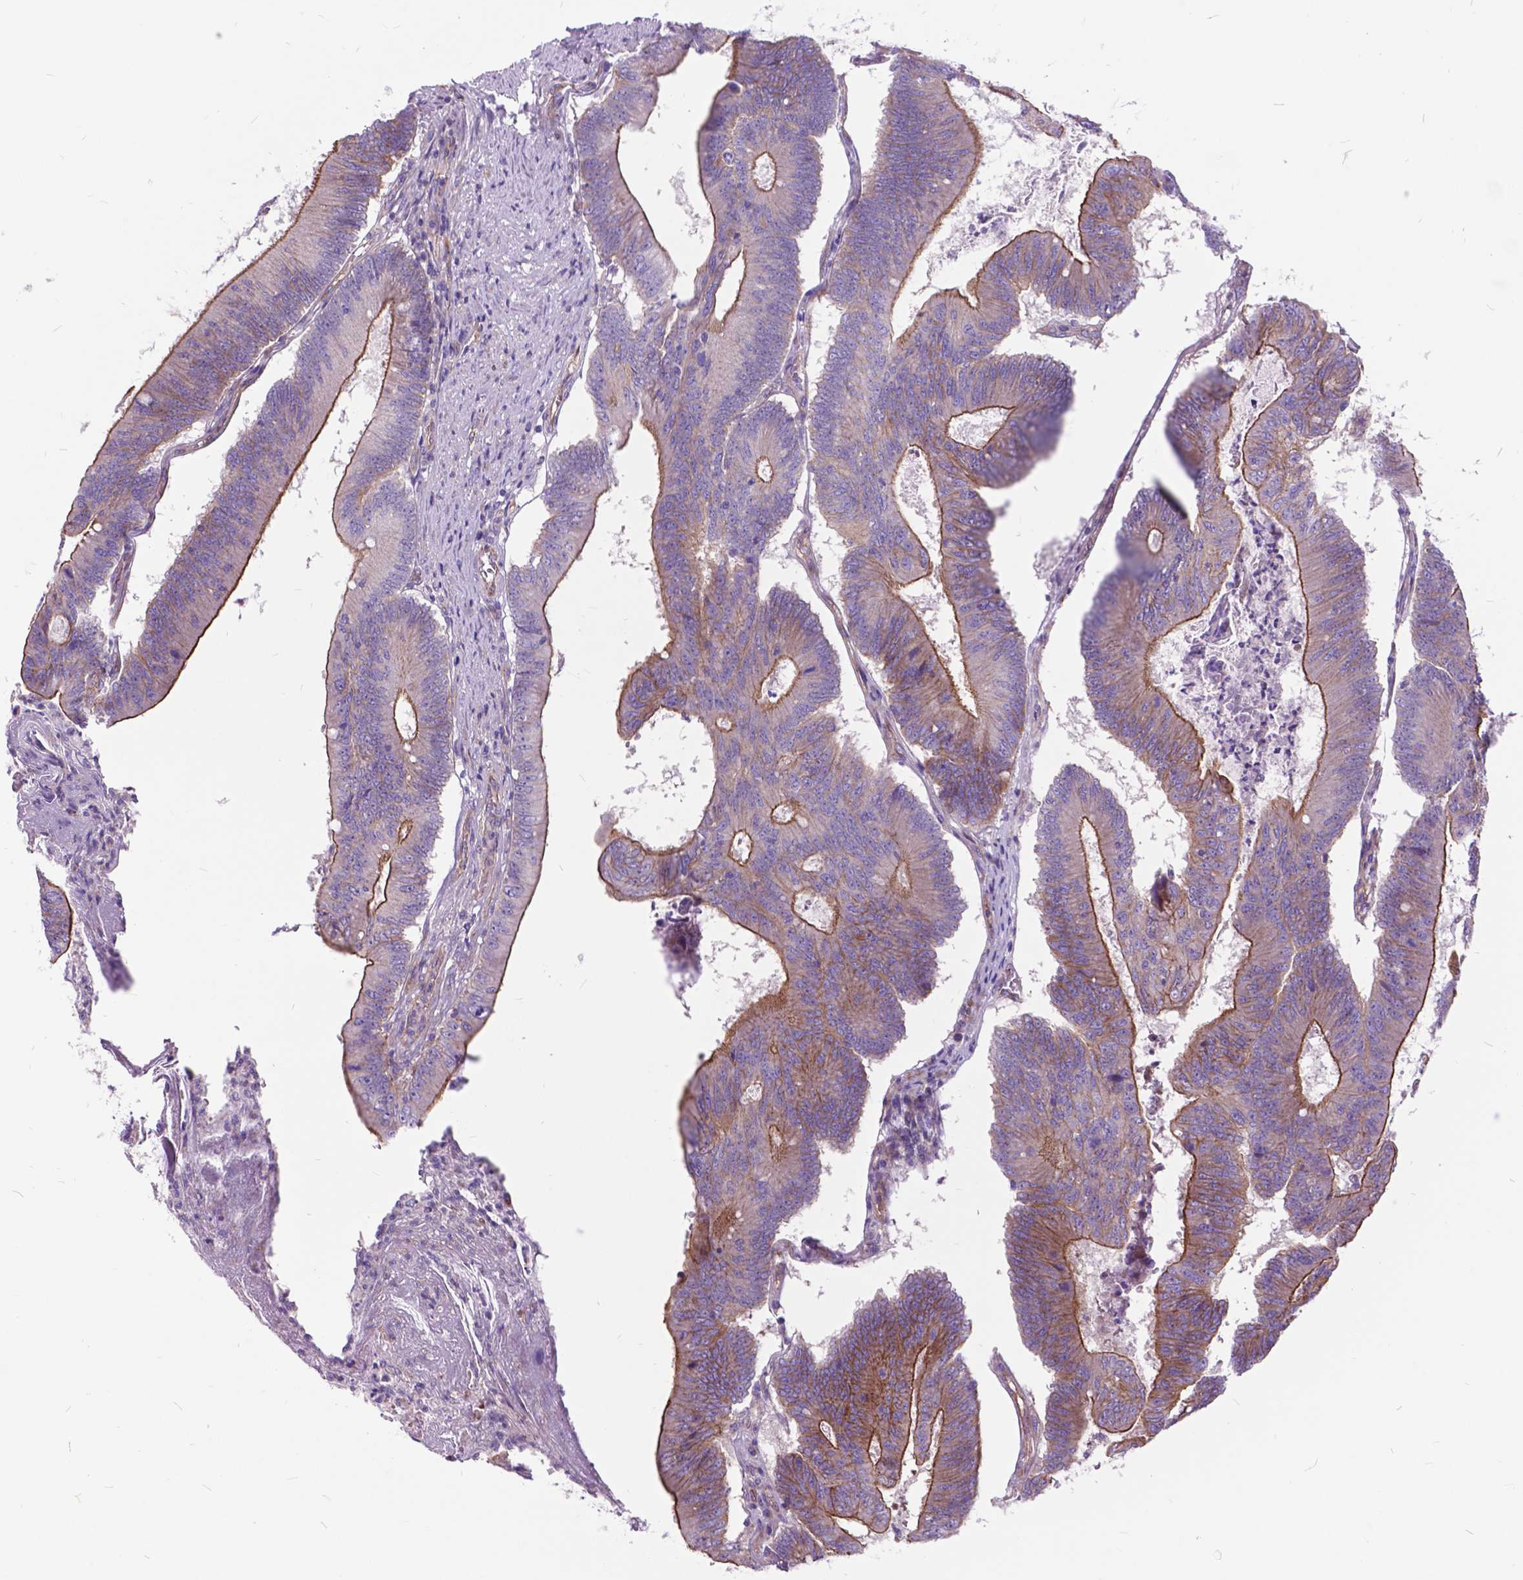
{"staining": {"intensity": "moderate", "quantity": "<25%", "location": "cytoplasmic/membranous"}, "tissue": "colorectal cancer", "cell_type": "Tumor cells", "image_type": "cancer", "snomed": [{"axis": "morphology", "description": "Adenocarcinoma, NOS"}, {"axis": "topography", "description": "Colon"}], "caption": "Immunohistochemistry photomicrograph of human colorectal cancer stained for a protein (brown), which exhibits low levels of moderate cytoplasmic/membranous expression in about <25% of tumor cells.", "gene": "FLT4", "patient": {"sex": "female", "age": 70}}